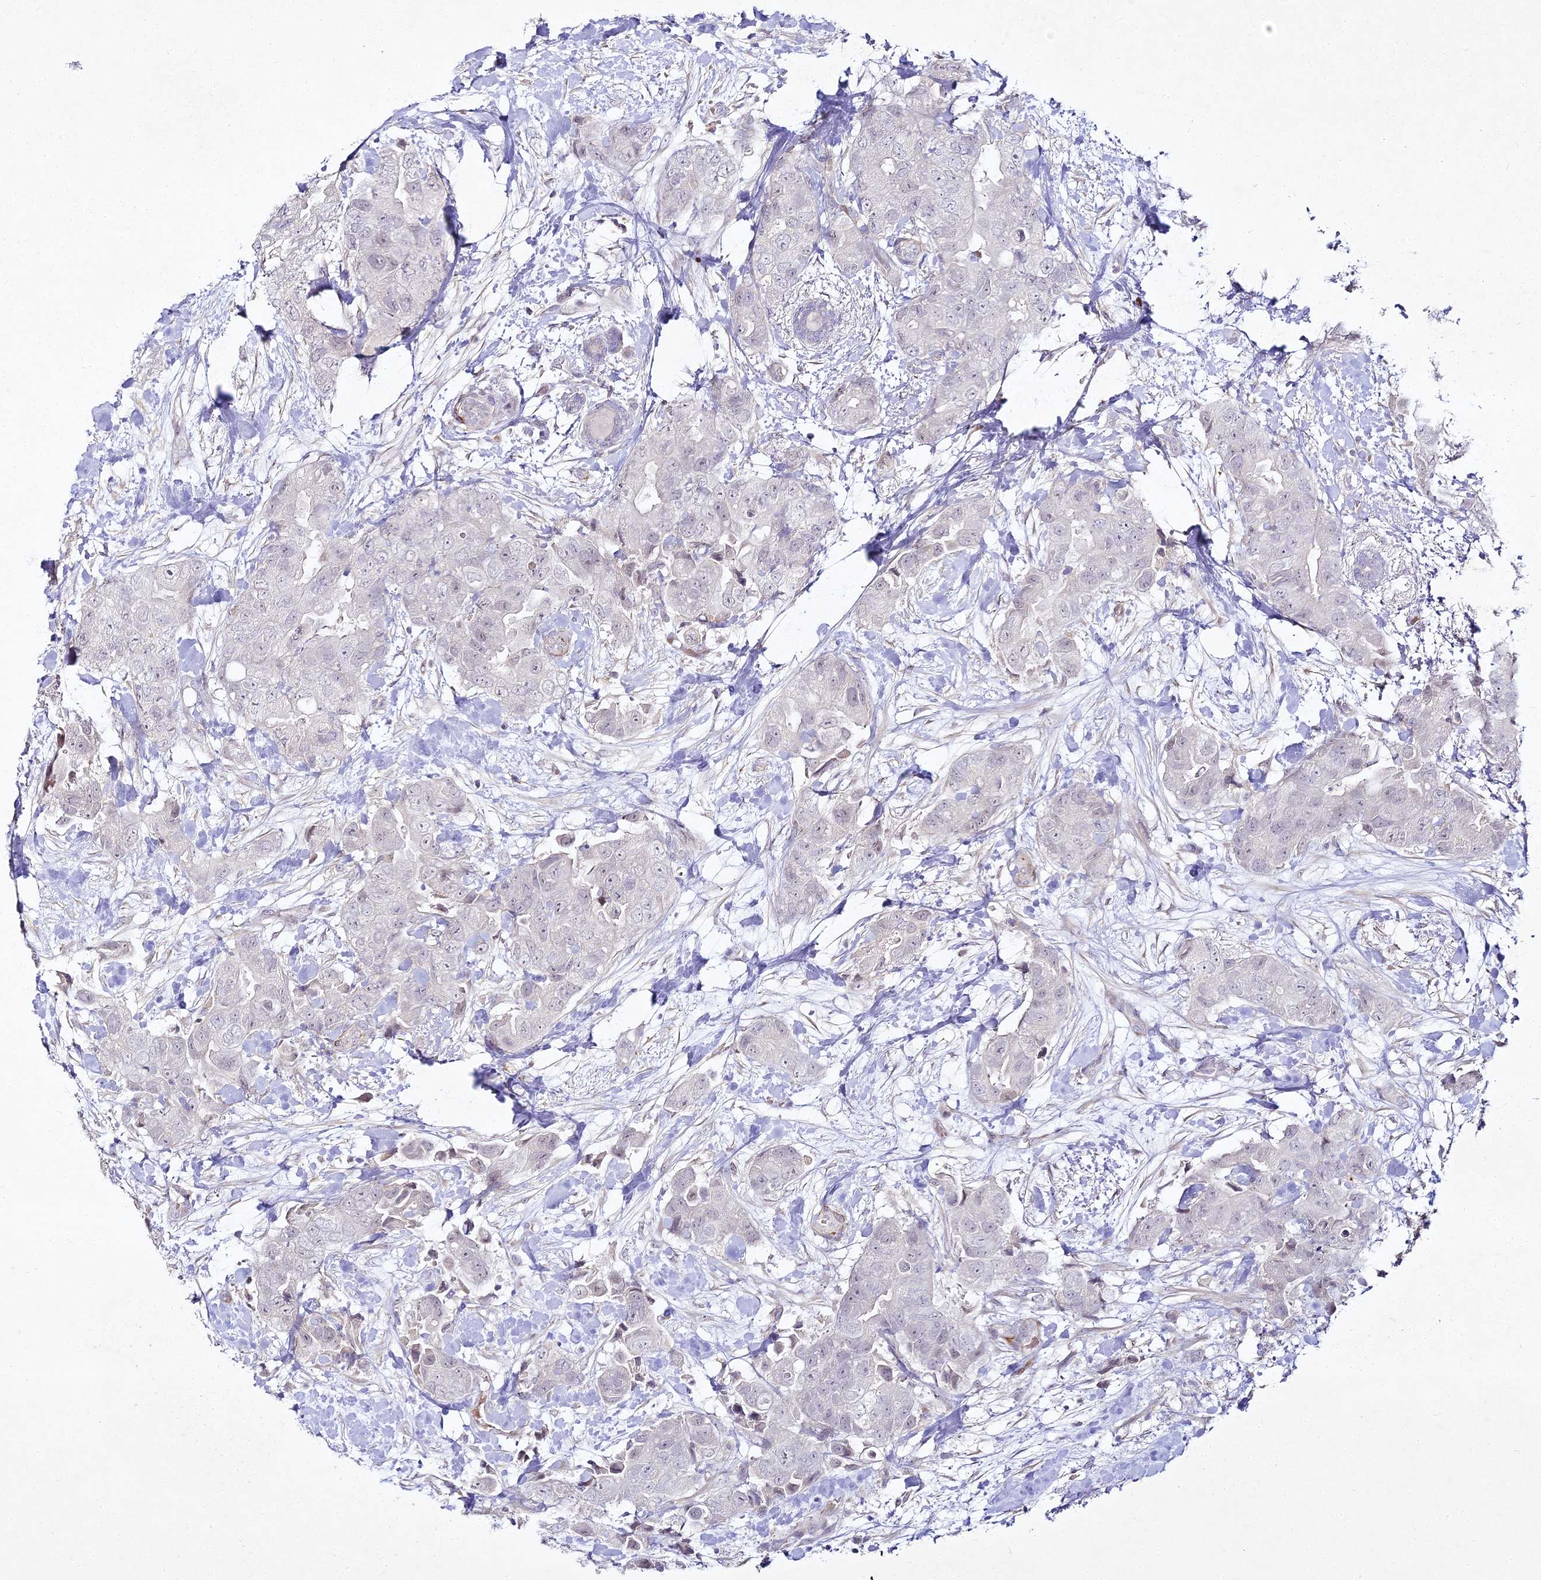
{"staining": {"intensity": "negative", "quantity": "none", "location": "none"}, "tissue": "breast cancer", "cell_type": "Tumor cells", "image_type": "cancer", "snomed": [{"axis": "morphology", "description": "Duct carcinoma"}, {"axis": "topography", "description": "Breast"}], "caption": "High magnification brightfield microscopy of breast cancer (intraductal carcinoma) stained with DAB (brown) and counterstained with hematoxylin (blue): tumor cells show no significant expression. (Brightfield microscopy of DAB immunohistochemistry at high magnification).", "gene": "ALPG", "patient": {"sex": "female", "age": 62}}